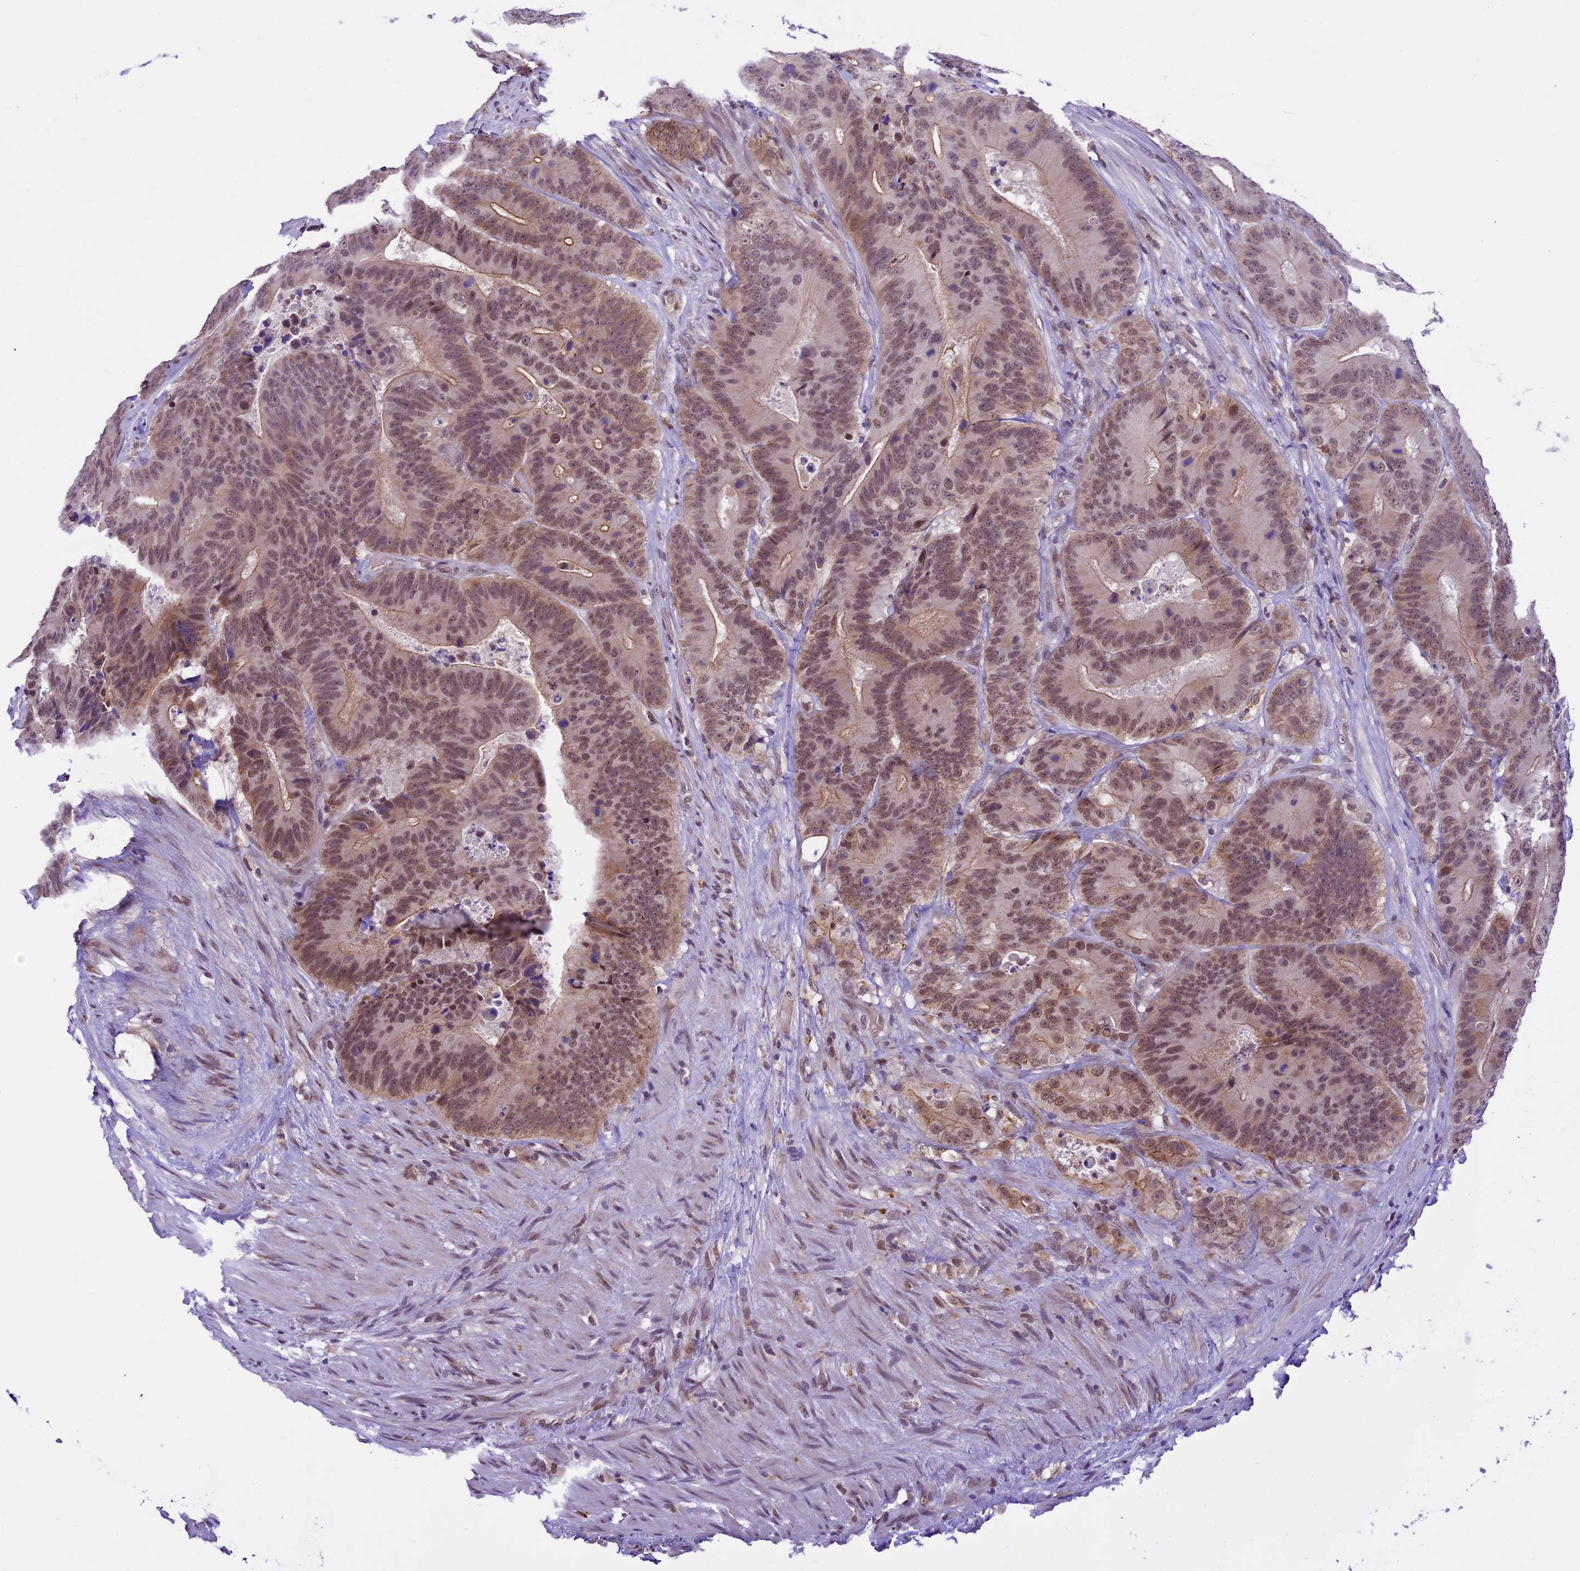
{"staining": {"intensity": "moderate", "quantity": ">75%", "location": "nuclear"}, "tissue": "colorectal cancer", "cell_type": "Tumor cells", "image_type": "cancer", "snomed": [{"axis": "morphology", "description": "Adenocarcinoma, NOS"}, {"axis": "topography", "description": "Colon"}], "caption": "The micrograph exhibits immunohistochemical staining of adenocarcinoma (colorectal). There is moderate nuclear positivity is seen in approximately >75% of tumor cells. (IHC, brightfield microscopy, high magnification).", "gene": "SHKBP1", "patient": {"sex": "male", "age": 83}}